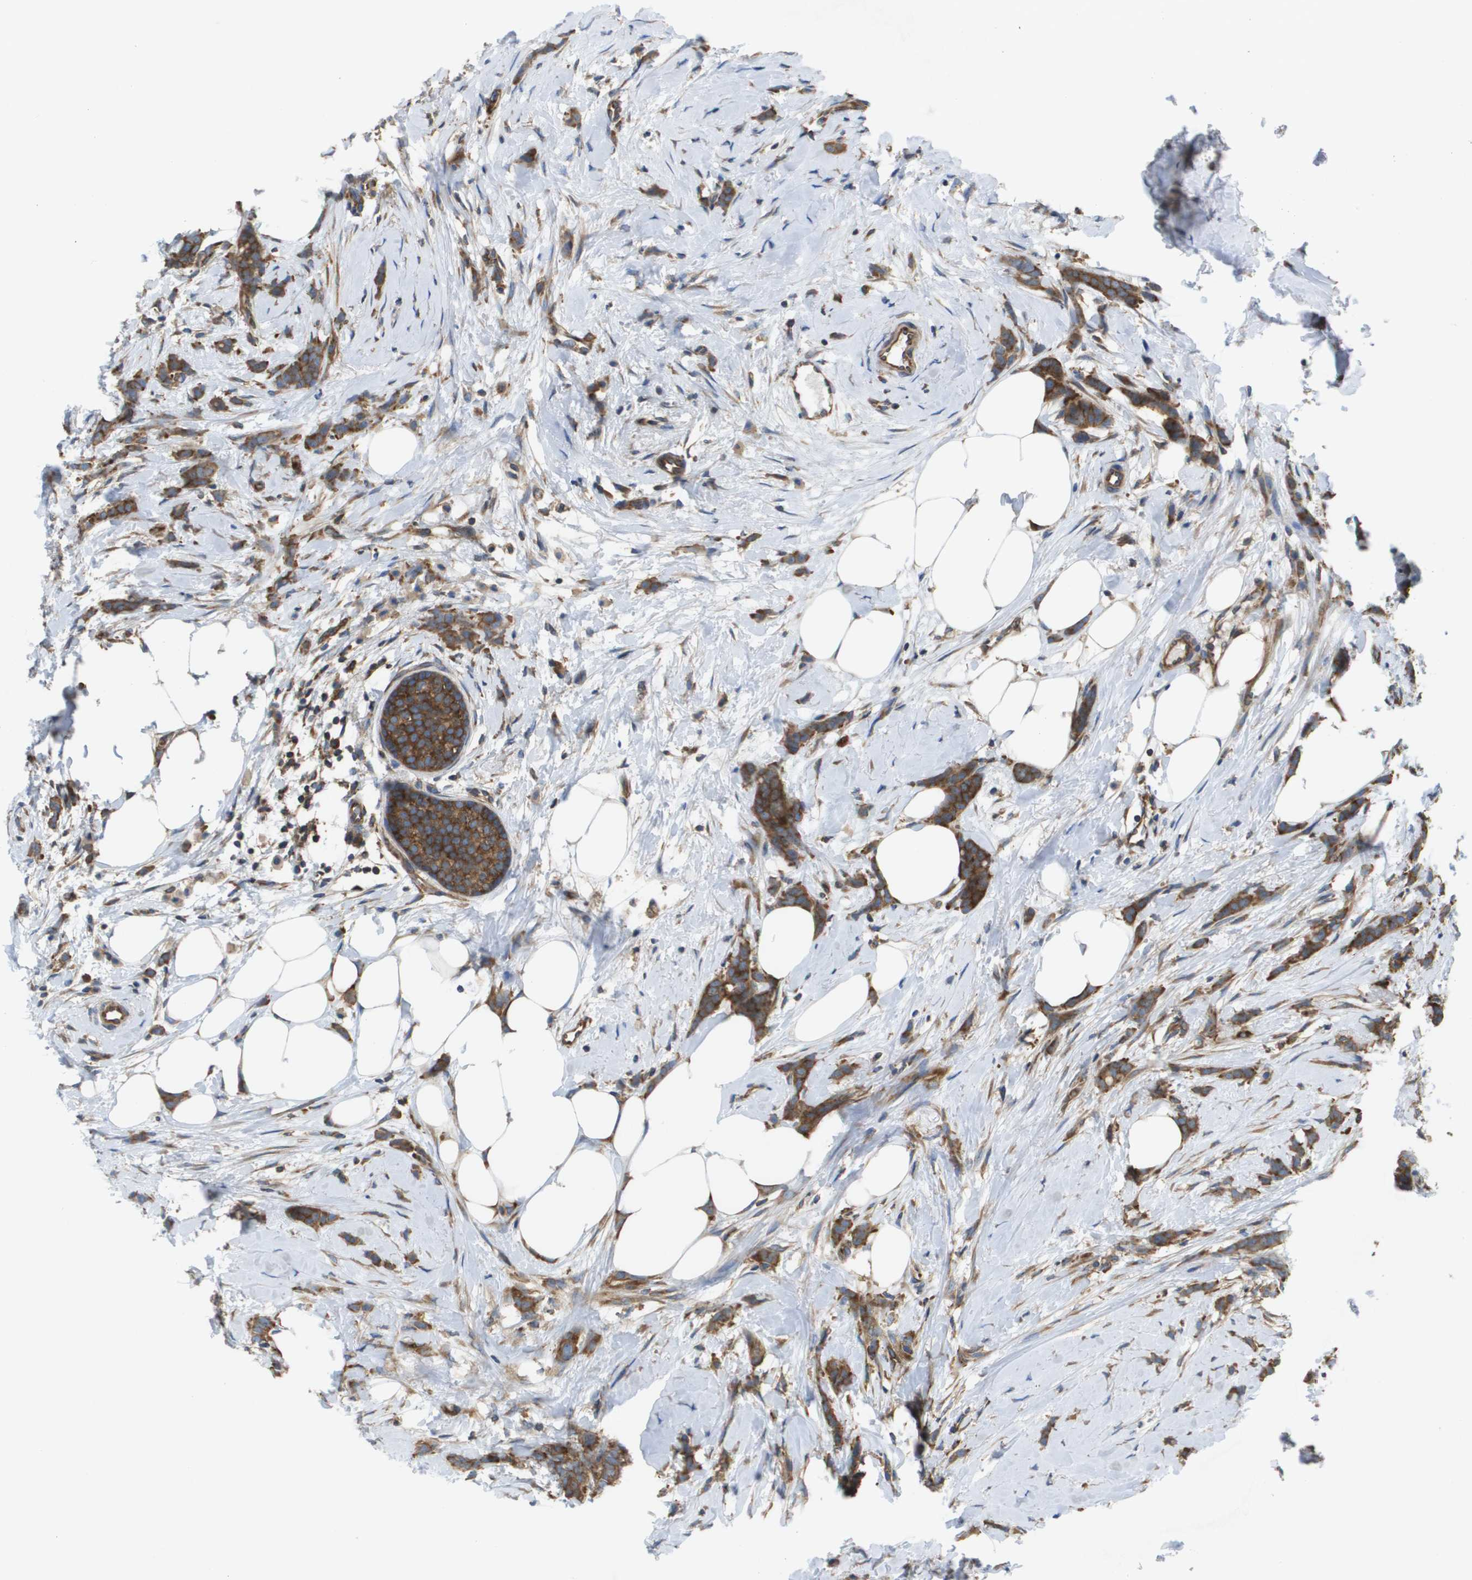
{"staining": {"intensity": "strong", "quantity": ">75%", "location": "cytoplasmic/membranous"}, "tissue": "breast cancer", "cell_type": "Tumor cells", "image_type": "cancer", "snomed": [{"axis": "morphology", "description": "Lobular carcinoma, in situ"}, {"axis": "morphology", "description": "Lobular carcinoma"}, {"axis": "topography", "description": "Breast"}], "caption": "An image of human breast cancer stained for a protein displays strong cytoplasmic/membranous brown staining in tumor cells. (Brightfield microscopy of DAB IHC at high magnification).", "gene": "EIF4G2", "patient": {"sex": "female", "age": 41}}